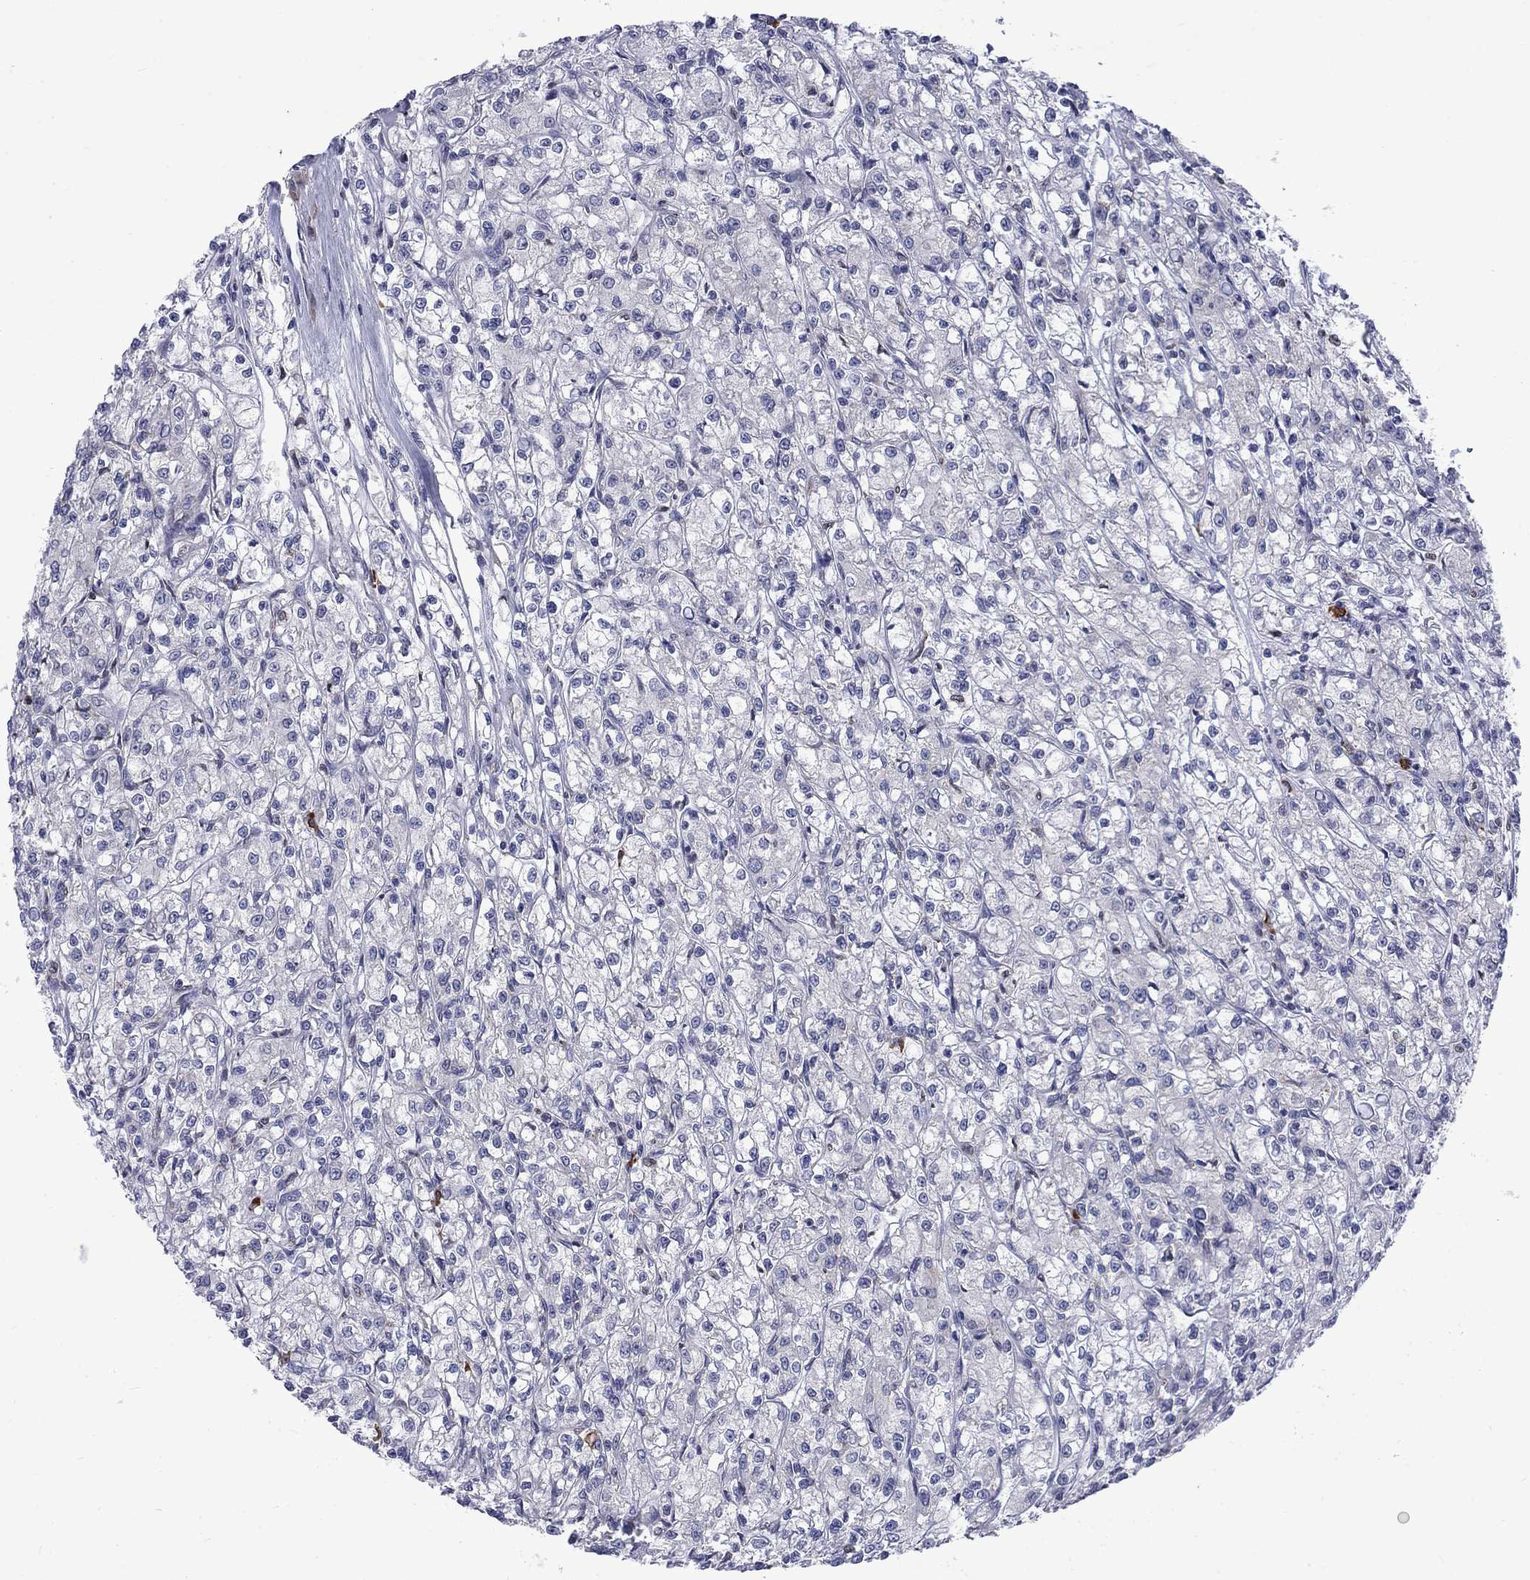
{"staining": {"intensity": "negative", "quantity": "none", "location": "none"}, "tissue": "renal cancer", "cell_type": "Tumor cells", "image_type": "cancer", "snomed": [{"axis": "morphology", "description": "Adenocarcinoma, NOS"}, {"axis": "topography", "description": "Kidney"}], "caption": "Immunohistochemistry (IHC) image of neoplastic tissue: renal cancer (adenocarcinoma) stained with DAB (3,3'-diaminobenzidine) reveals no significant protein staining in tumor cells.", "gene": "PABPC4", "patient": {"sex": "female", "age": 59}}